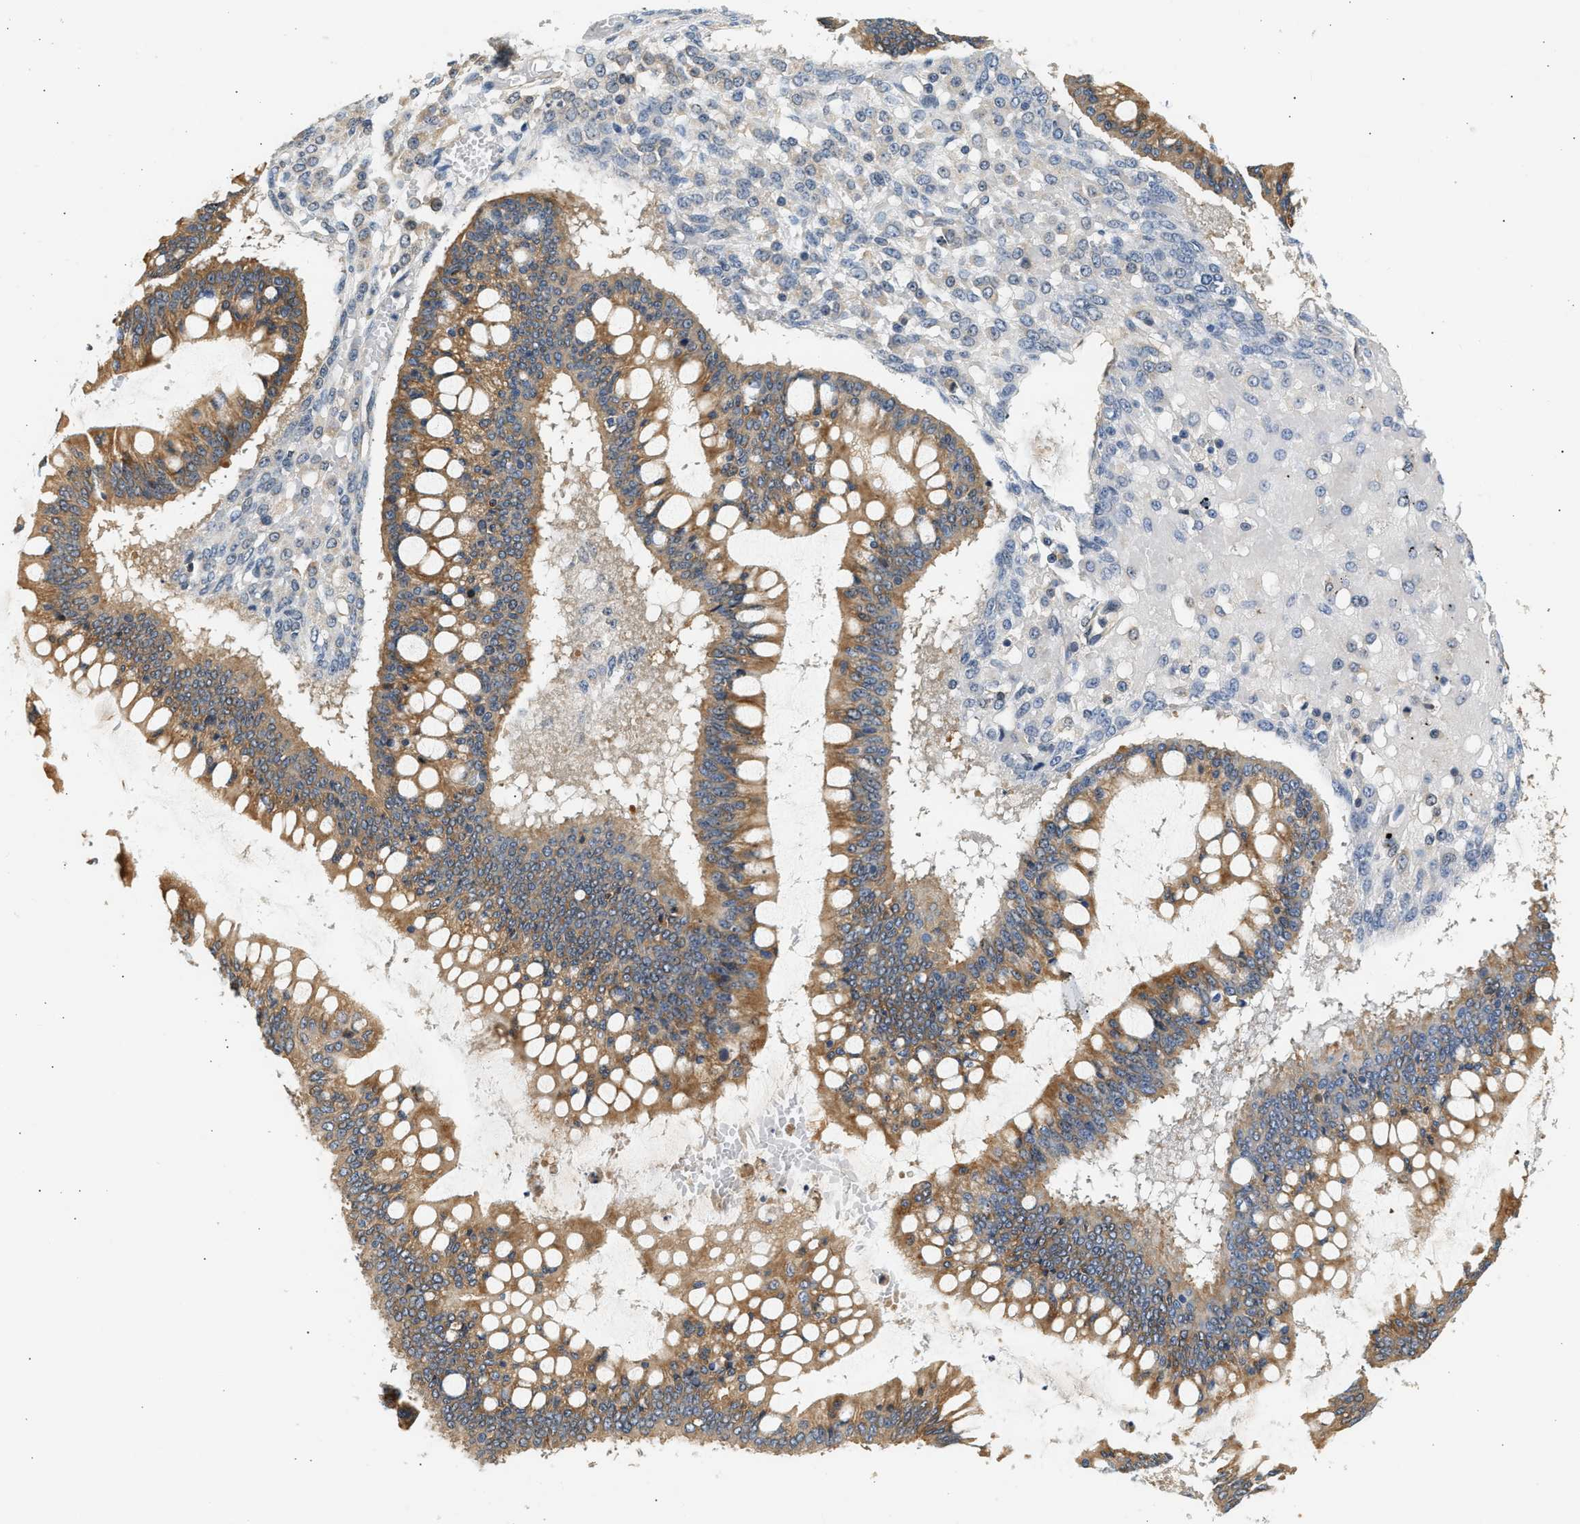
{"staining": {"intensity": "moderate", "quantity": ">75%", "location": "cytoplasmic/membranous"}, "tissue": "ovarian cancer", "cell_type": "Tumor cells", "image_type": "cancer", "snomed": [{"axis": "morphology", "description": "Cystadenocarcinoma, mucinous, NOS"}, {"axis": "topography", "description": "Ovary"}], "caption": "Immunohistochemistry micrograph of neoplastic tissue: human mucinous cystadenocarcinoma (ovarian) stained using immunohistochemistry reveals medium levels of moderate protein expression localized specifically in the cytoplasmic/membranous of tumor cells, appearing as a cytoplasmic/membranous brown color.", "gene": "WDR31", "patient": {"sex": "female", "age": 73}}